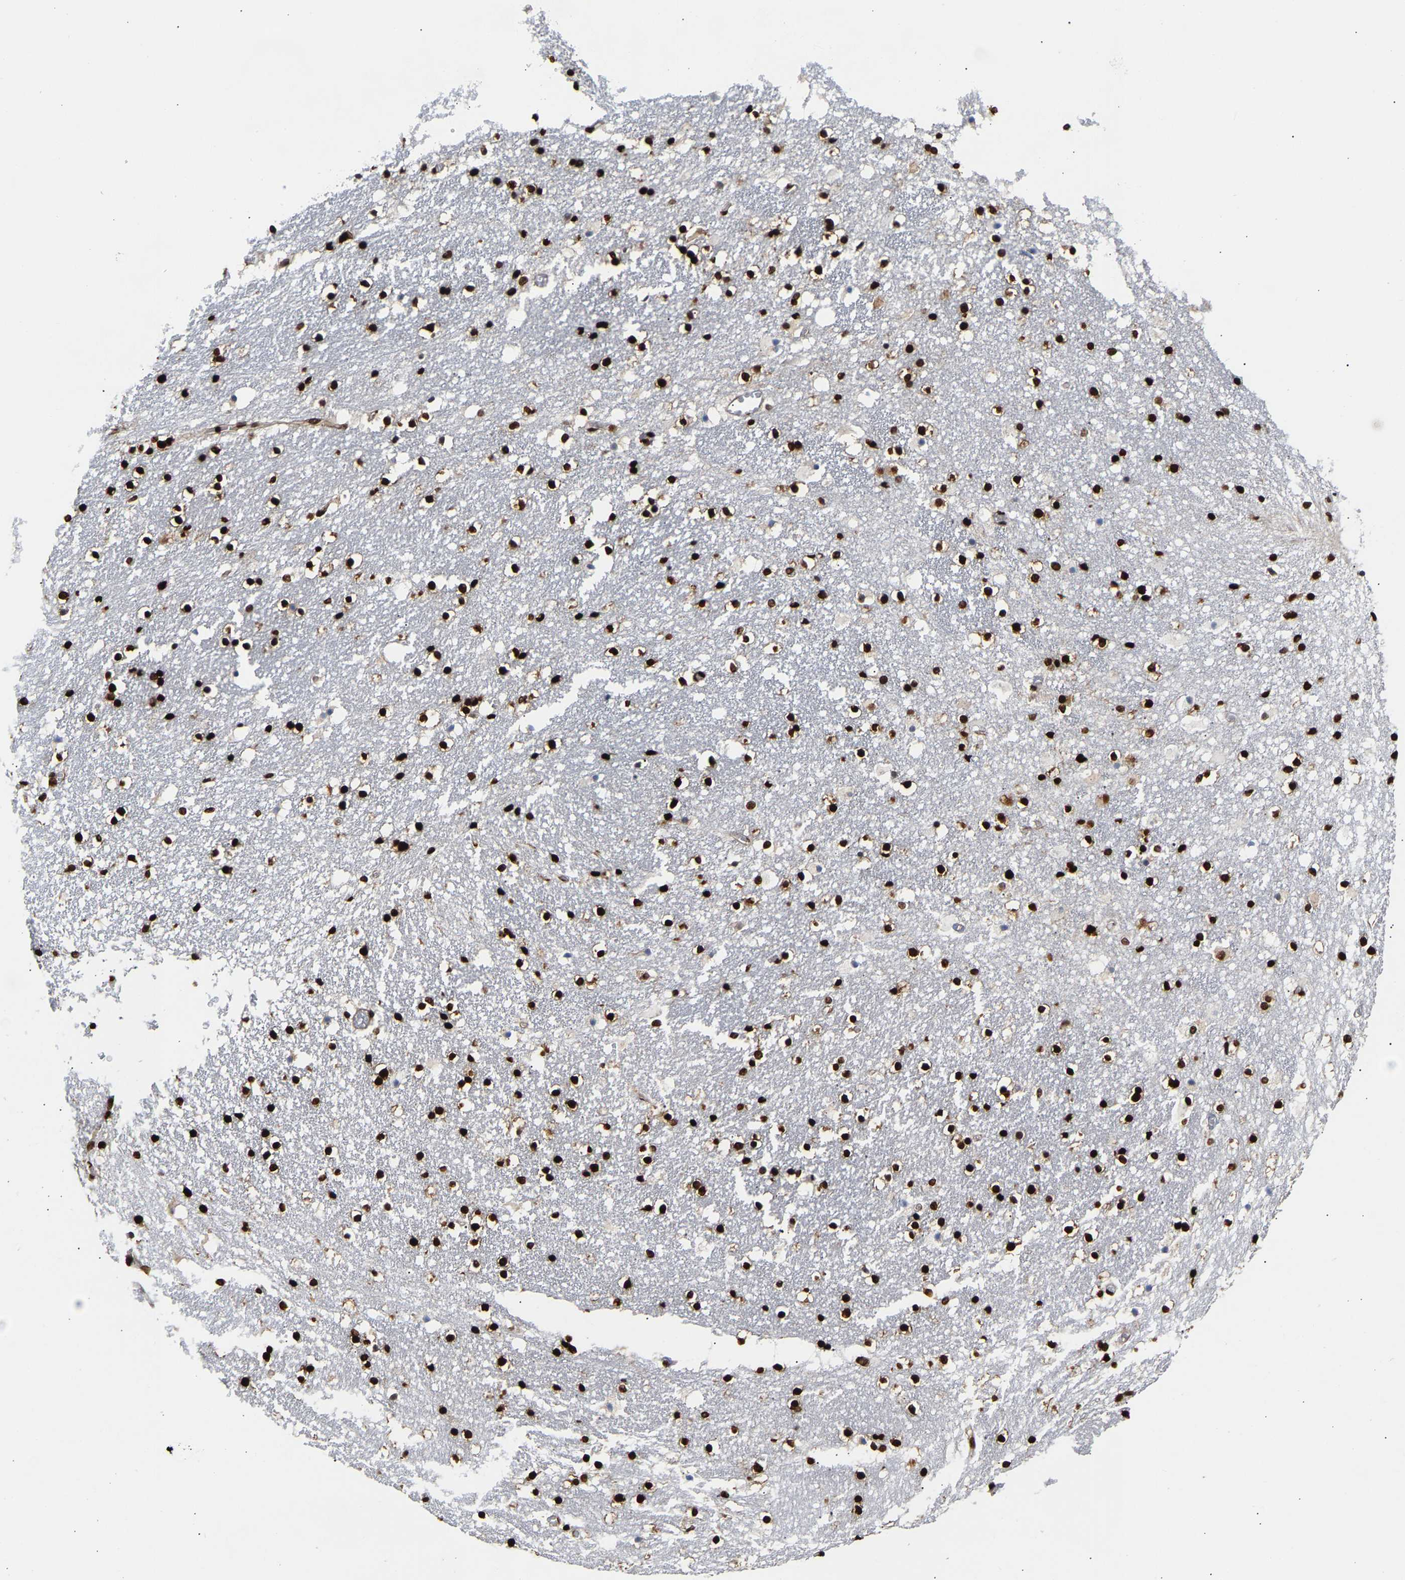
{"staining": {"intensity": "strong", "quantity": ">75%", "location": "nuclear"}, "tissue": "caudate", "cell_type": "Glial cells", "image_type": "normal", "snomed": [{"axis": "morphology", "description": "Normal tissue, NOS"}, {"axis": "topography", "description": "Lateral ventricle wall"}], "caption": "Protein staining of unremarkable caudate shows strong nuclear positivity in about >75% of glial cells.", "gene": "PSIP1", "patient": {"sex": "male", "age": 45}}